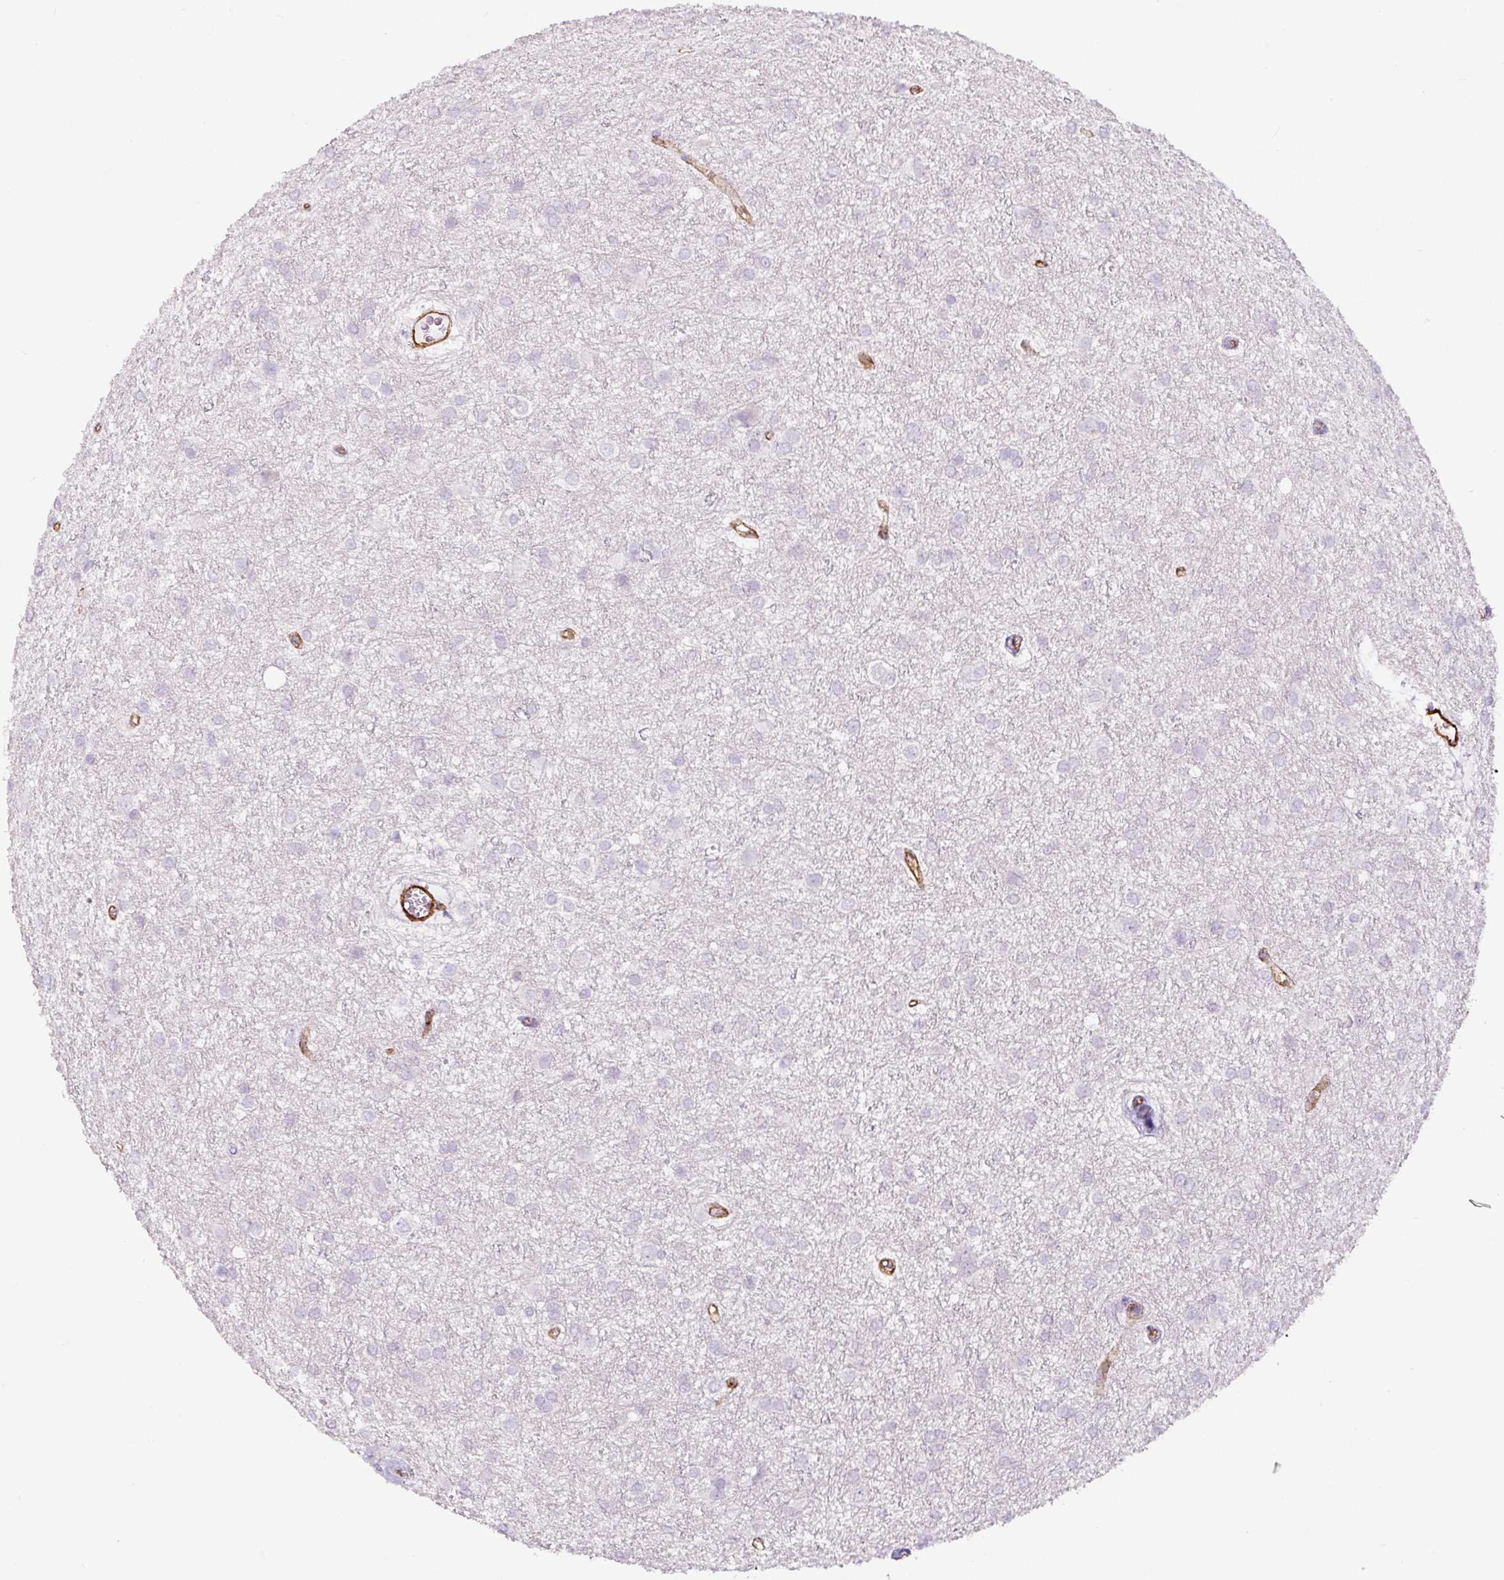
{"staining": {"intensity": "negative", "quantity": "none", "location": "none"}, "tissue": "glioma", "cell_type": "Tumor cells", "image_type": "cancer", "snomed": [{"axis": "morphology", "description": "Glioma, malignant, High grade"}, {"axis": "topography", "description": "Brain"}], "caption": "Protein analysis of malignant high-grade glioma displays no significant expression in tumor cells.", "gene": "MYL12A", "patient": {"sex": "female", "age": 50}}